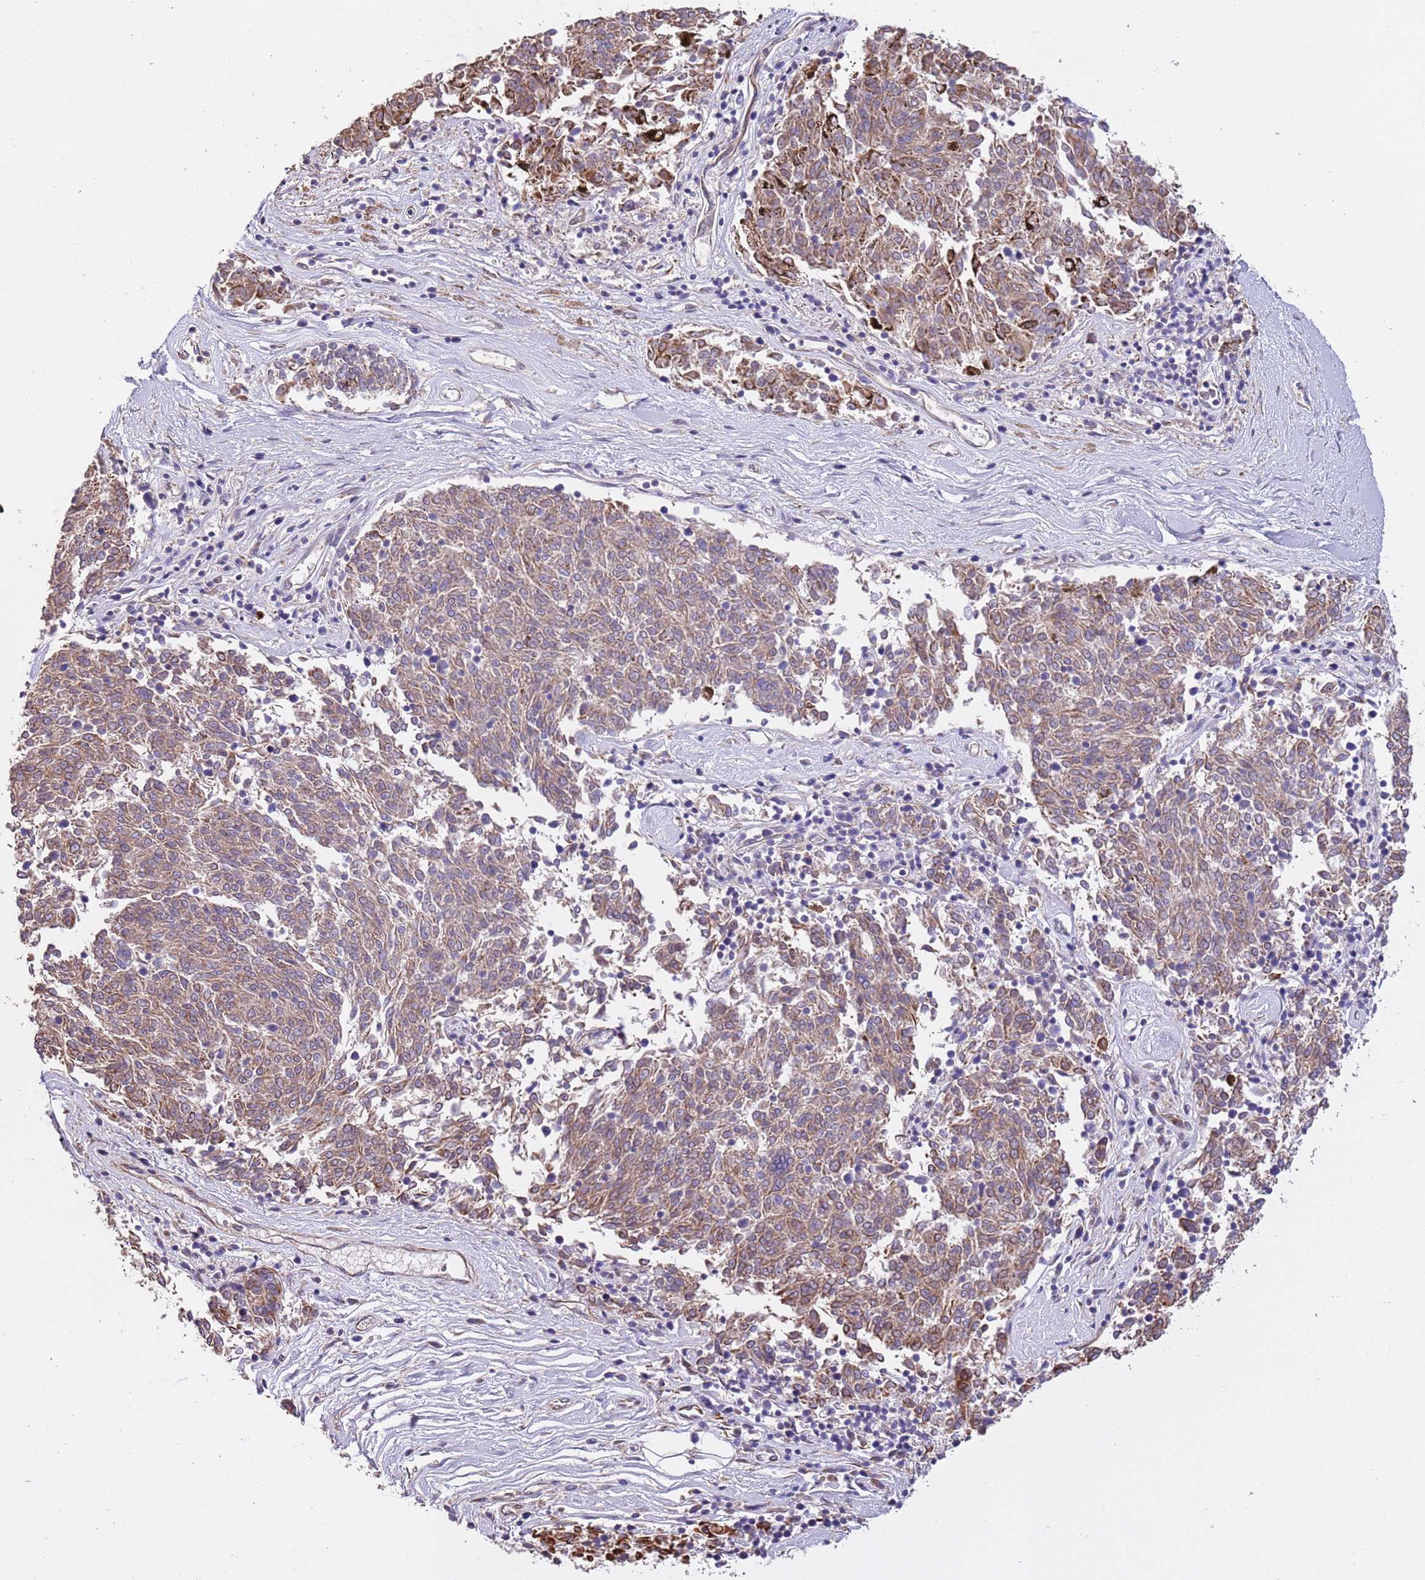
{"staining": {"intensity": "moderate", "quantity": ">75%", "location": "cytoplasmic/membranous"}, "tissue": "melanoma", "cell_type": "Tumor cells", "image_type": "cancer", "snomed": [{"axis": "morphology", "description": "Malignant melanoma, NOS"}, {"axis": "topography", "description": "Skin"}], "caption": "Human melanoma stained with a protein marker shows moderate staining in tumor cells.", "gene": "PIGA", "patient": {"sex": "female", "age": 72}}